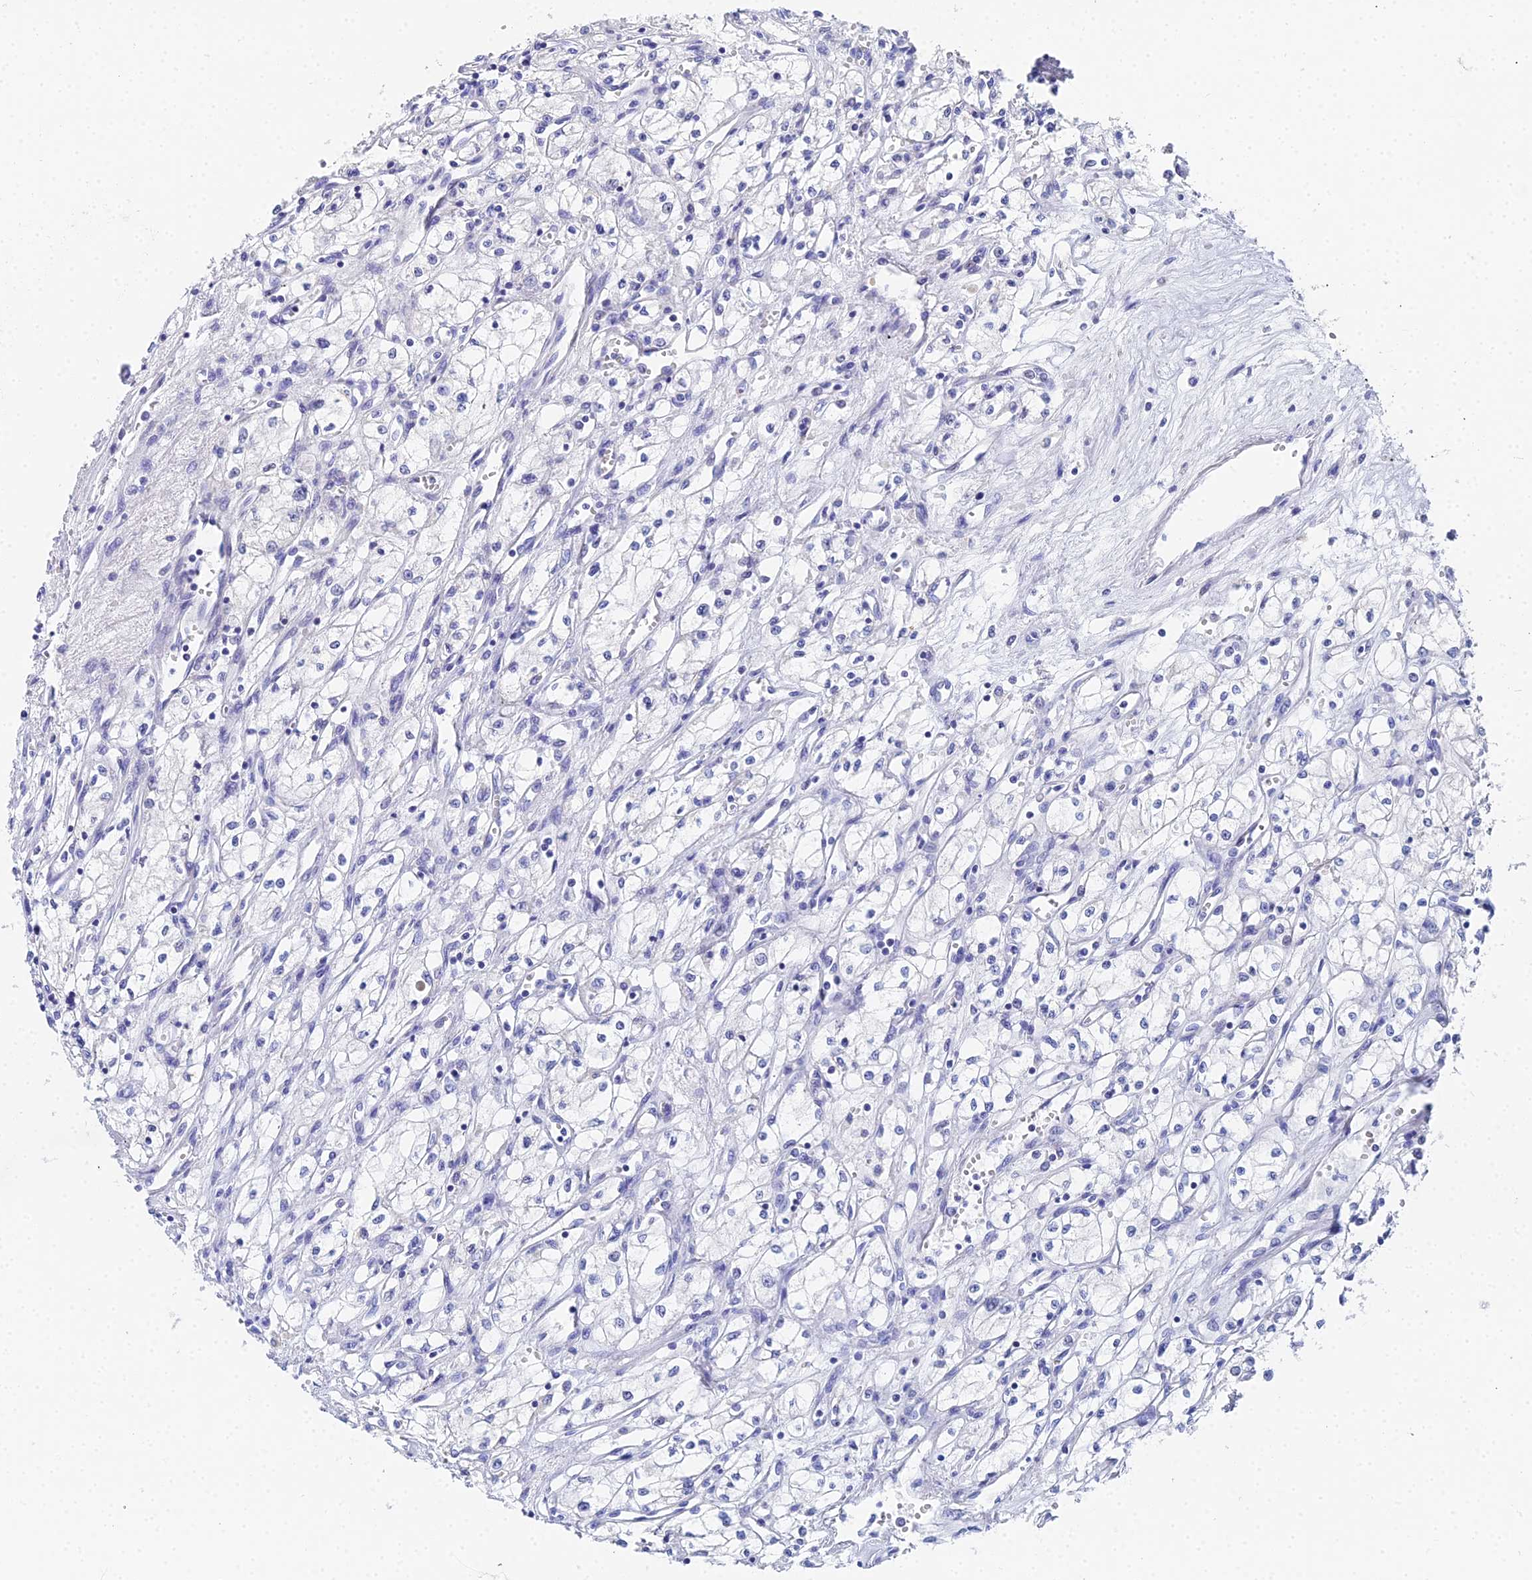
{"staining": {"intensity": "negative", "quantity": "none", "location": "none"}, "tissue": "renal cancer", "cell_type": "Tumor cells", "image_type": "cancer", "snomed": [{"axis": "morphology", "description": "Adenocarcinoma, NOS"}, {"axis": "topography", "description": "Kidney"}], "caption": "Tumor cells show no significant protein staining in renal cancer.", "gene": "OCM", "patient": {"sex": "male", "age": 59}}